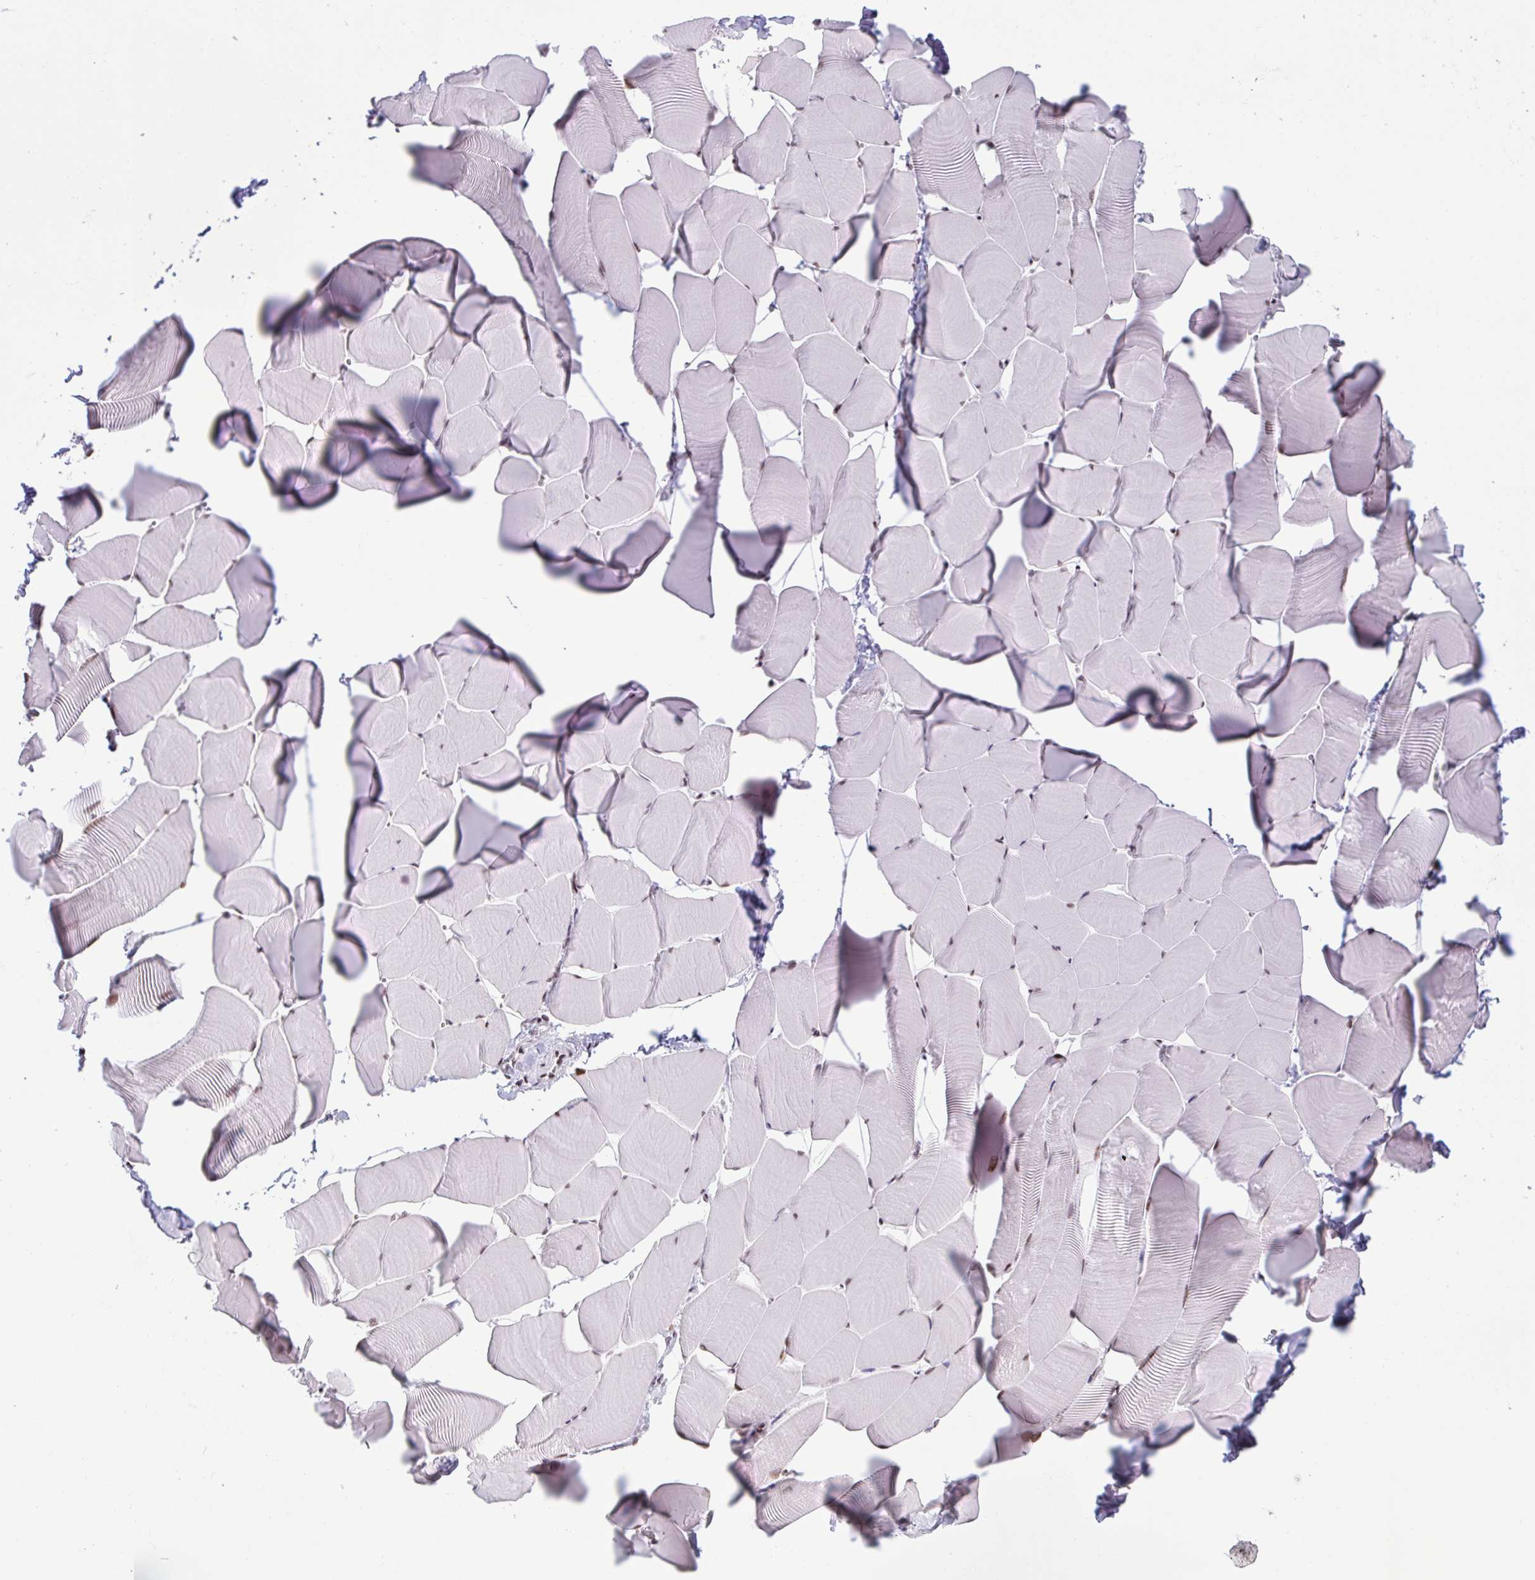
{"staining": {"intensity": "moderate", "quantity": ">75%", "location": "nuclear"}, "tissue": "skeletal muscle", "cell_type": "Myocytes", "image_type": "normal", "snomed": [{"axis": "morphology", "description": "Normal tissue, NOS"}, {"axis": "topography", "description": "Skeletal muscle"}], "caption": "A high-resolution image shows immunohistochemistry (IHC) staining of normal skeletal muscle, which displays moderate nuclear positivity in approximately >75% of myocytes.", "gene": "CBFA2T2", "patient": {"sex": "male", "age": 25}}